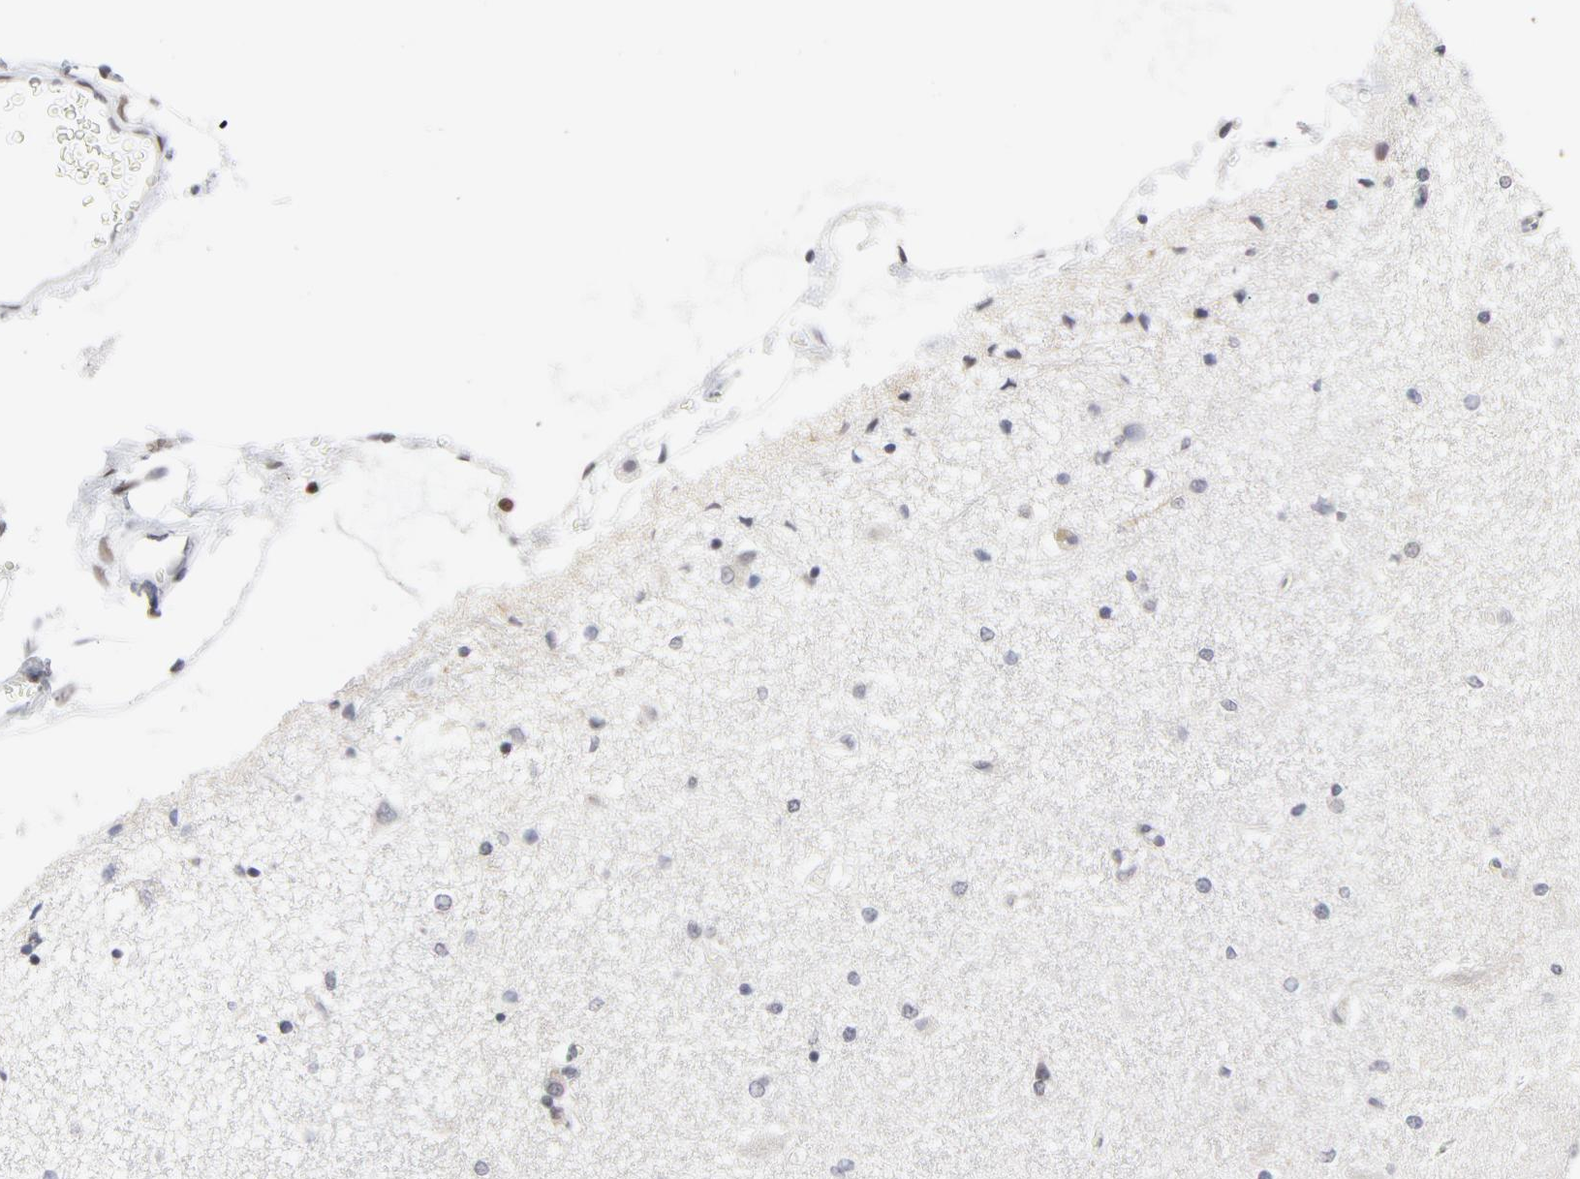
{"staining": {"intensity": "negative", "quantity": "none", "location": "none"}, "tissue": "hippocampus", "cell_type": "Glial cells", "image_type": "normal", "snomed": [{"axis": "morphology", "description": "Normal tissue, NOS"}, {"axis": "topography", "description": "Hippocampus"}], "caption": "Photomicrograph shows no protein staining in glial cells of unremarkable hippocampus. (Immunohistochemistry (ihc), brightfield microscopy, high magnification).", "gene": "NFIC", "patient": {"sex": "female", "age": 54}}